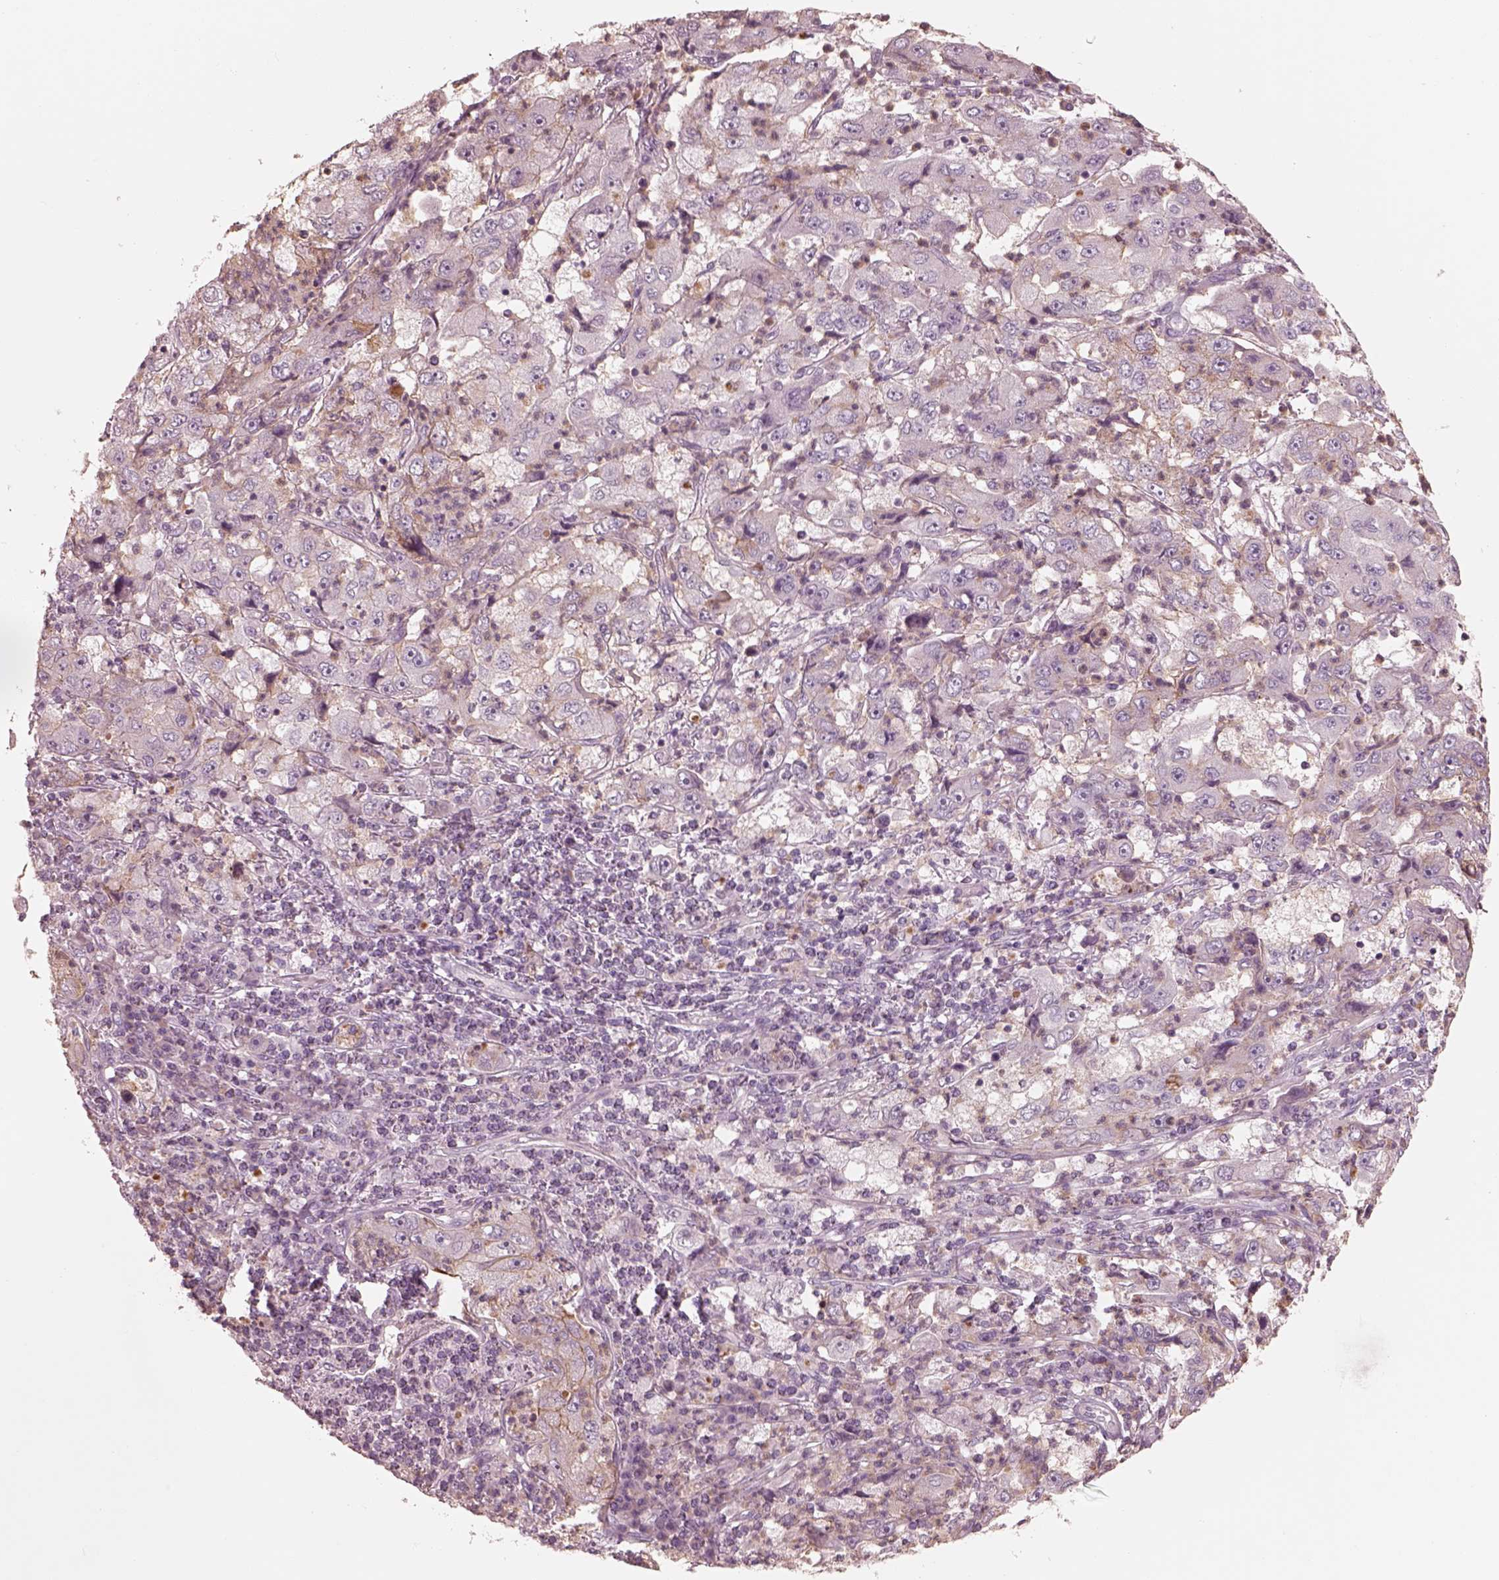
{"staining": {"intensity": "weak", "quantity": "25%-75%", "location": "cytoplasmic/membranous"}, "tissue": "cervical cancer", "cell_type": "Tumor cells", "image_type": "cancer", "snomed": [{"axis": "morphology", "description": "Squamous cell carcinoma, NOS"}, {"axis": "topography", "description": "Cervix"}], "caption": "Squamous cell carcinoma (cervical) stained with DAB immunohistochemistry exhibits low levels of weak cytoplasmic/membranous expression in about 25%-75% of tumor cells.", "gene": "GPRIN1", "patient": {"sex": "female", "age": 36}}